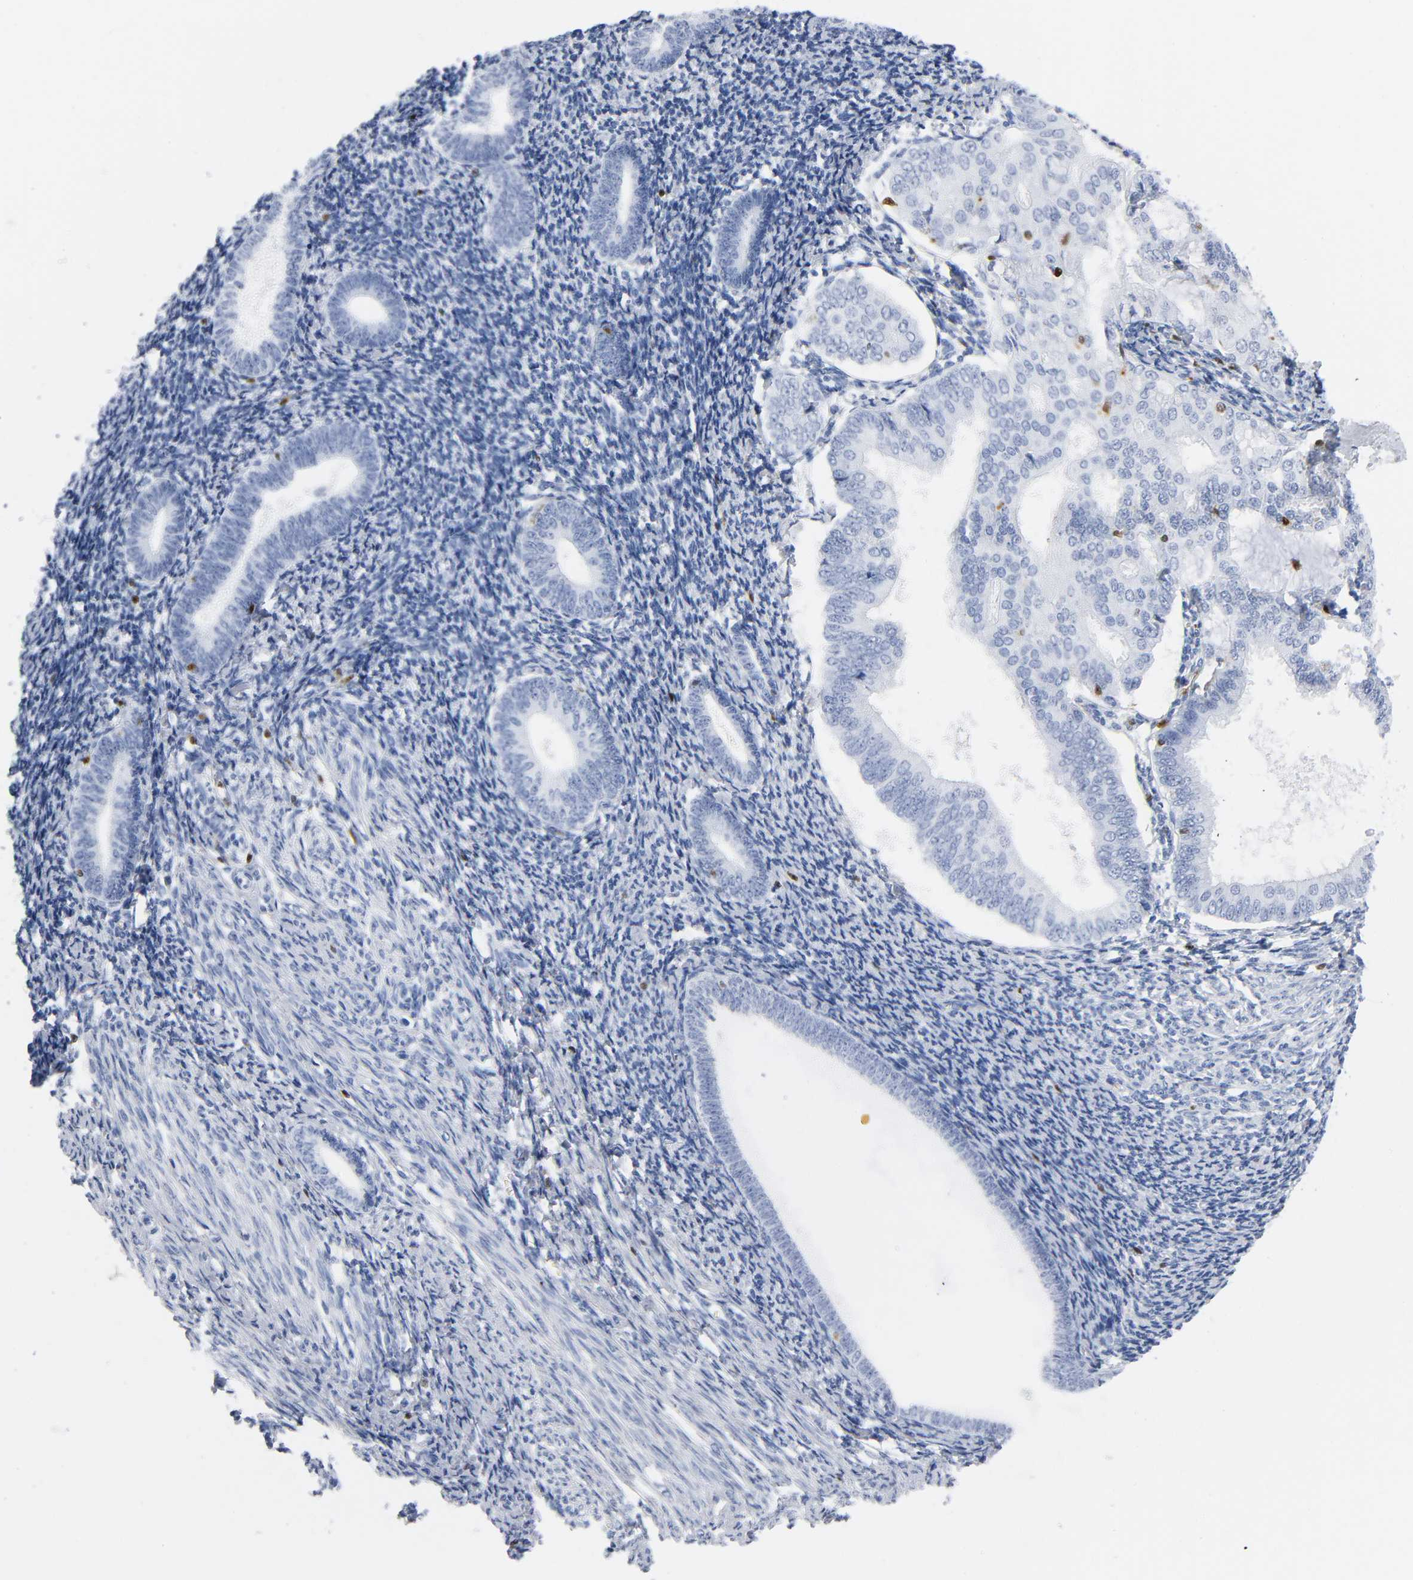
{"staining": {"intensity": "negative", "quantity": "none", "location": "none"}, "tissue": "endometrium", "cell_type": "Cells in endometrial stroma", "image_type": "normal", "snomed": [{"axis": "morphology", "description": "Normal tissue, NOS"}, {"axis": "topography", "description": "Endometrium"}], "caption": "DAB immunohistochemical staining of normal human endometrium demonstrates no significant positivity in cells in endometrial stroma.", "gene": "DOK2", "patient": {"sex": "female", "age": 57}}